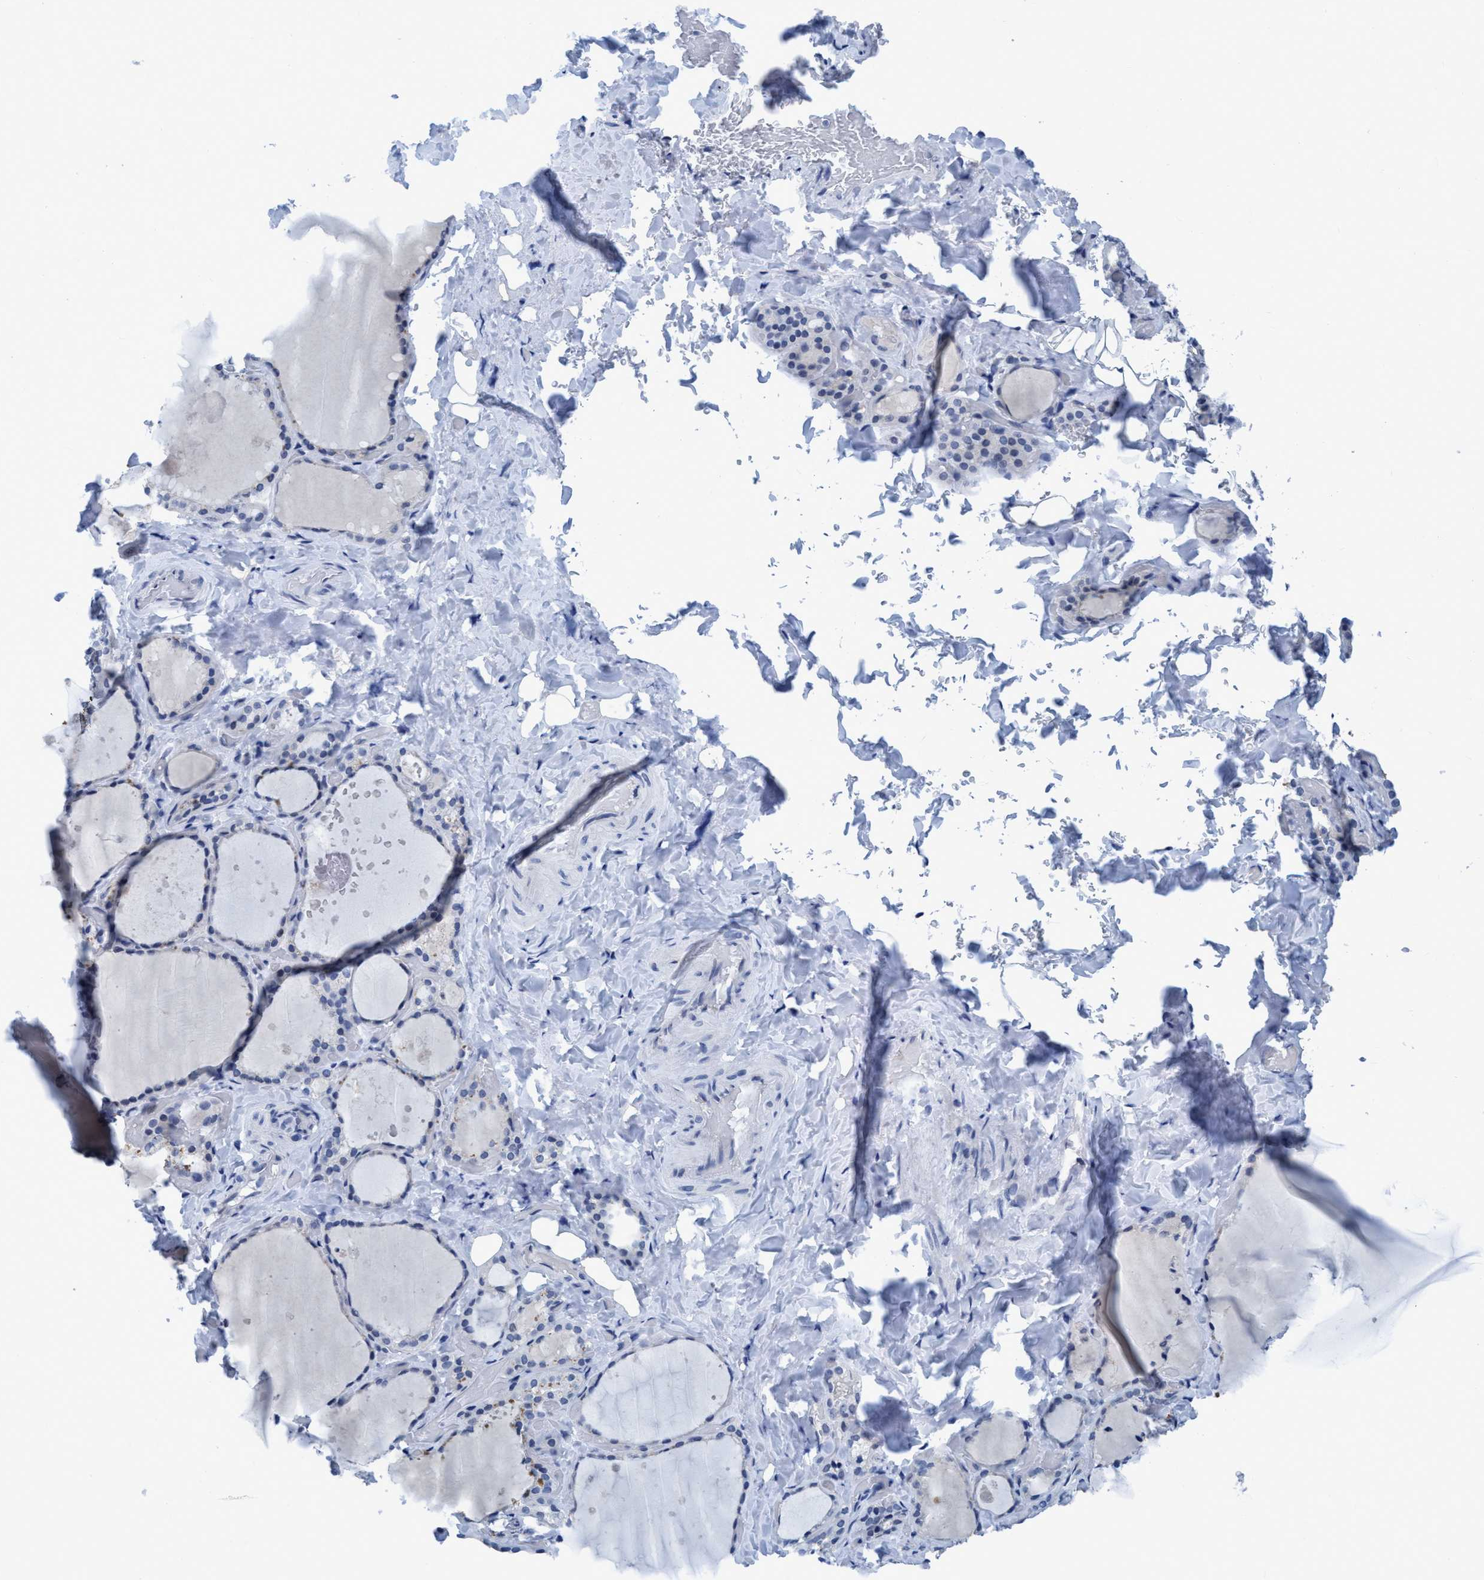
{"staining": {"intensity": "negative", "quantity": "none", "location": "none"}, "tissue": "thyroid gland", "cell_type": "Glandular cells", "image_type": "normal", "snomed": [{"axis": "morphology", "description": "Normal tissue, NOS"}, {"axis": "topography", "description": "Thyroid gland"}], "caption": "A photomicrograph of thyroid gland stained for a protein reveals no brown staining in glandular cells.", "gene": "DNAI1", "patient": {"sex": "female", "age": 44}}